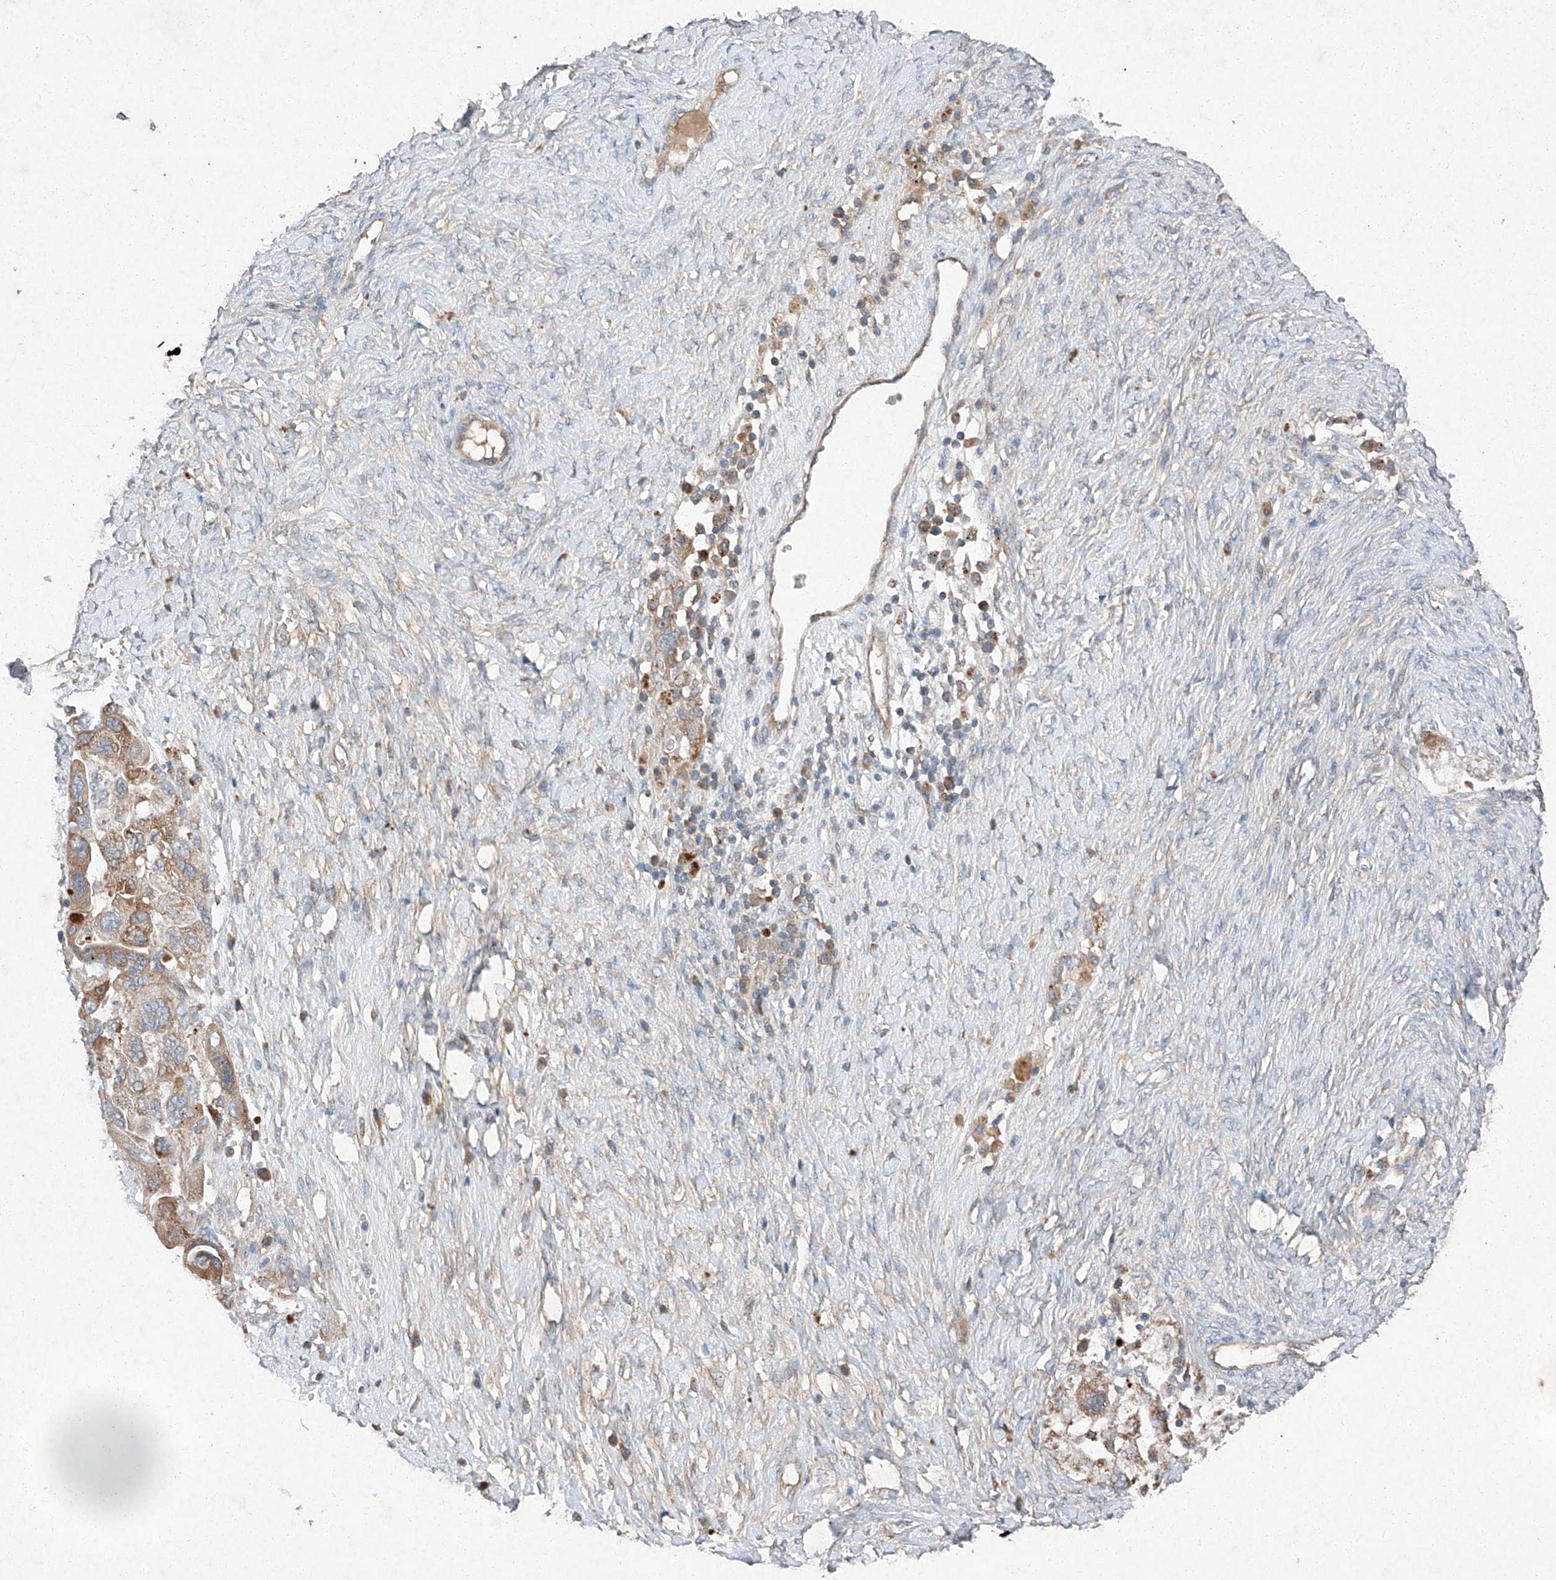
{"staining": {"intensity": "moderate", "quantity": ">75%", "location": "cytoplasmic/membranous"}, "tissue": "ovarian cancer", "cell_type": "Tumor cells", "image_type": "cancer", "snomed": [{"axis": "morphology", "description": "Carcinoma, NOS"}, {"axis": "morphology", "description": "Cystadenocarcinoma, serous, NOS"}, {"axis": "topography", "description": "Ovary"}], "caption": "Tumor cells display medium levels of moderate cytoplasmic/membranous expression in approximately >75% of cells in serous cystadenocarcinoma (ovarian).", "gene": "RUSC1", "patient": {"sex": "female", "age": 69}}